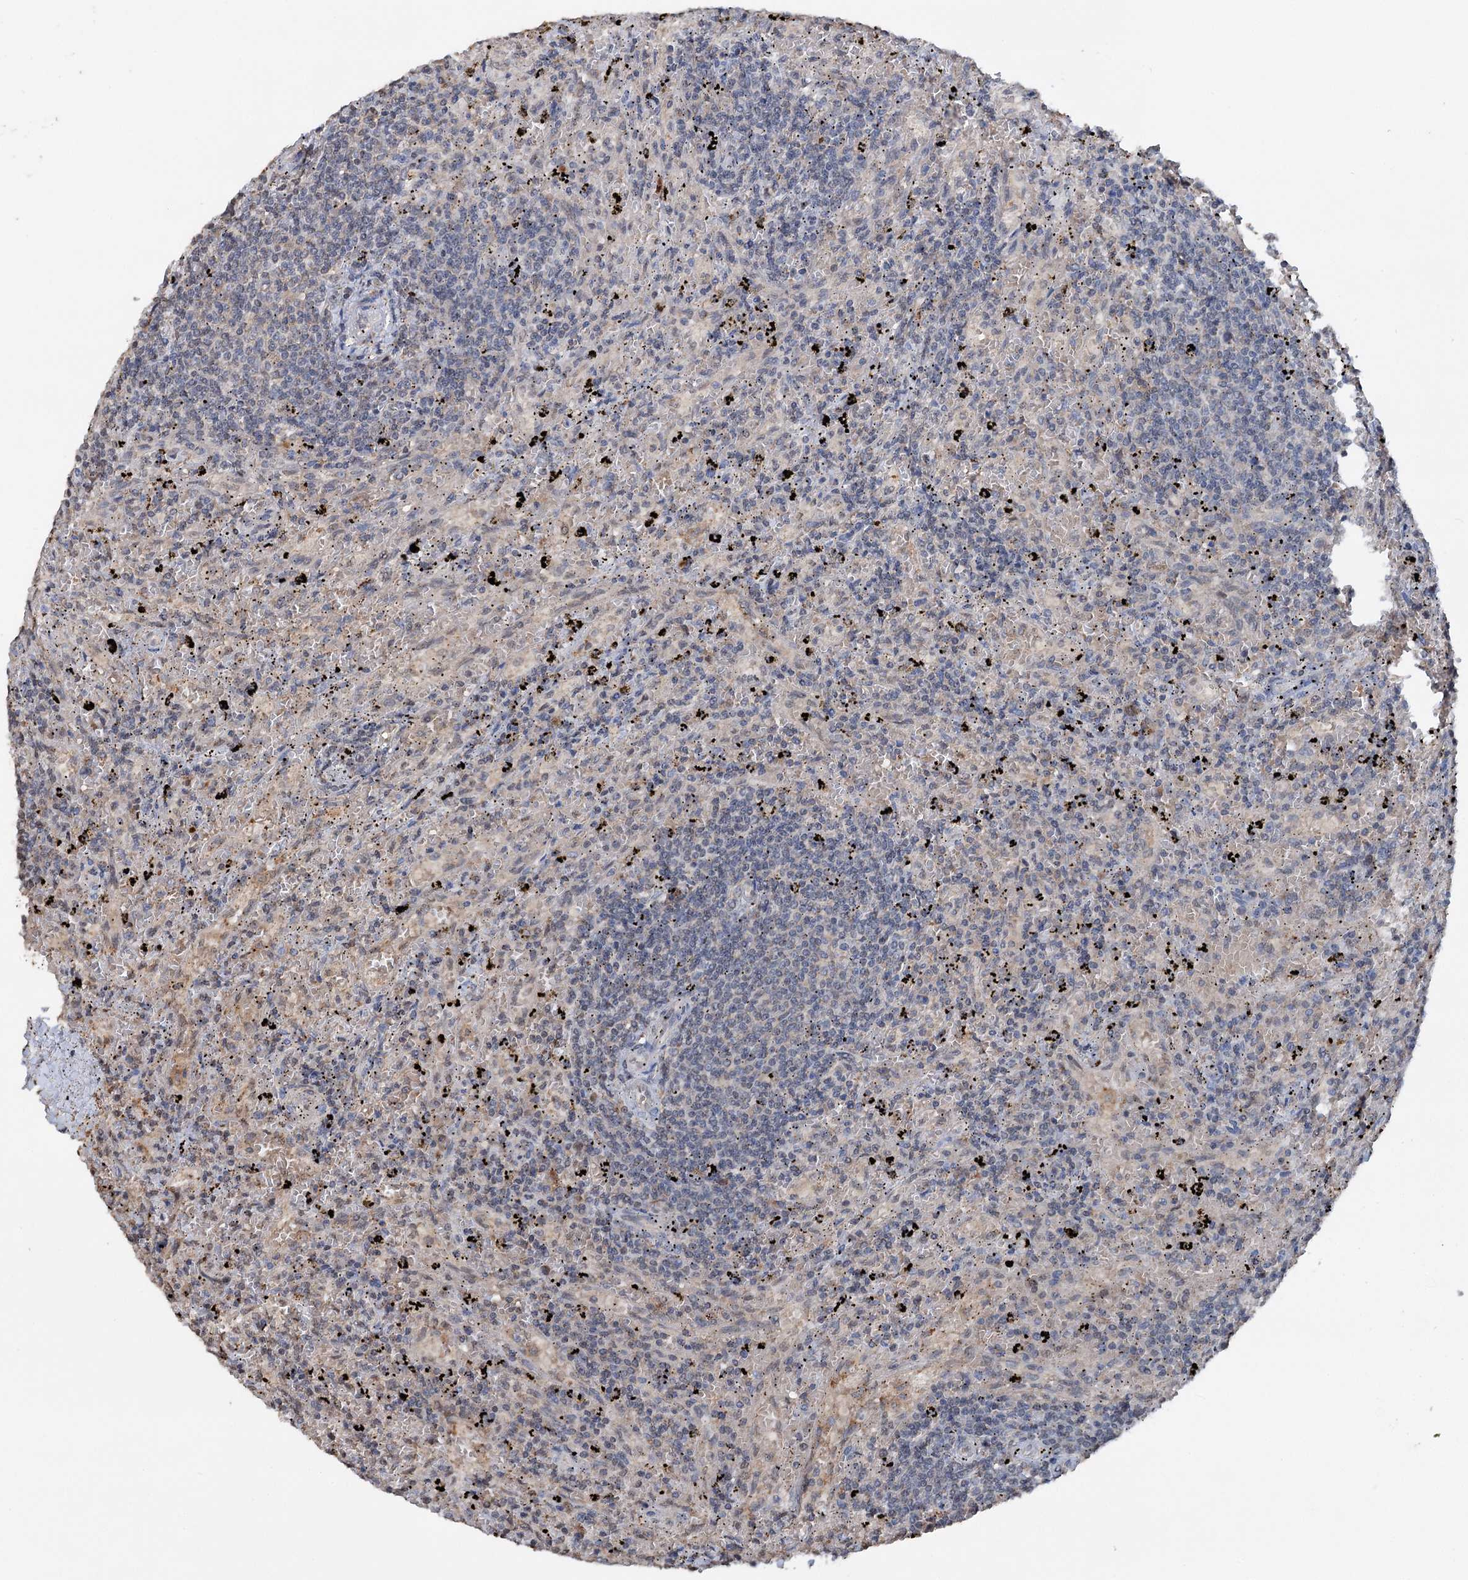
{"staining": {"intensity": "negative", "quantity": "none", "location": "none"}, "tissue": "lymphoma", "cell_type": "Tumor cells", "image_type": "cancer", "snomed": [{"axis": "morphology", "description": "Malignant lymphoma, non-Hodgkin's type, Low grade"}, {"axis": "topography", "description": "Spleen"}], "caption": "Tumor cells show no significant protein staining in malignant lymphoma, non-Hodgkin's type (low-grade). The staining was performed using DAB to visualize the protein expression in brown, while the nuclei were stained in blue with hematoxylin (Magnification: 20x).", "gene": "ARL13A", "patient": {"sex": "male", "age": 76}}